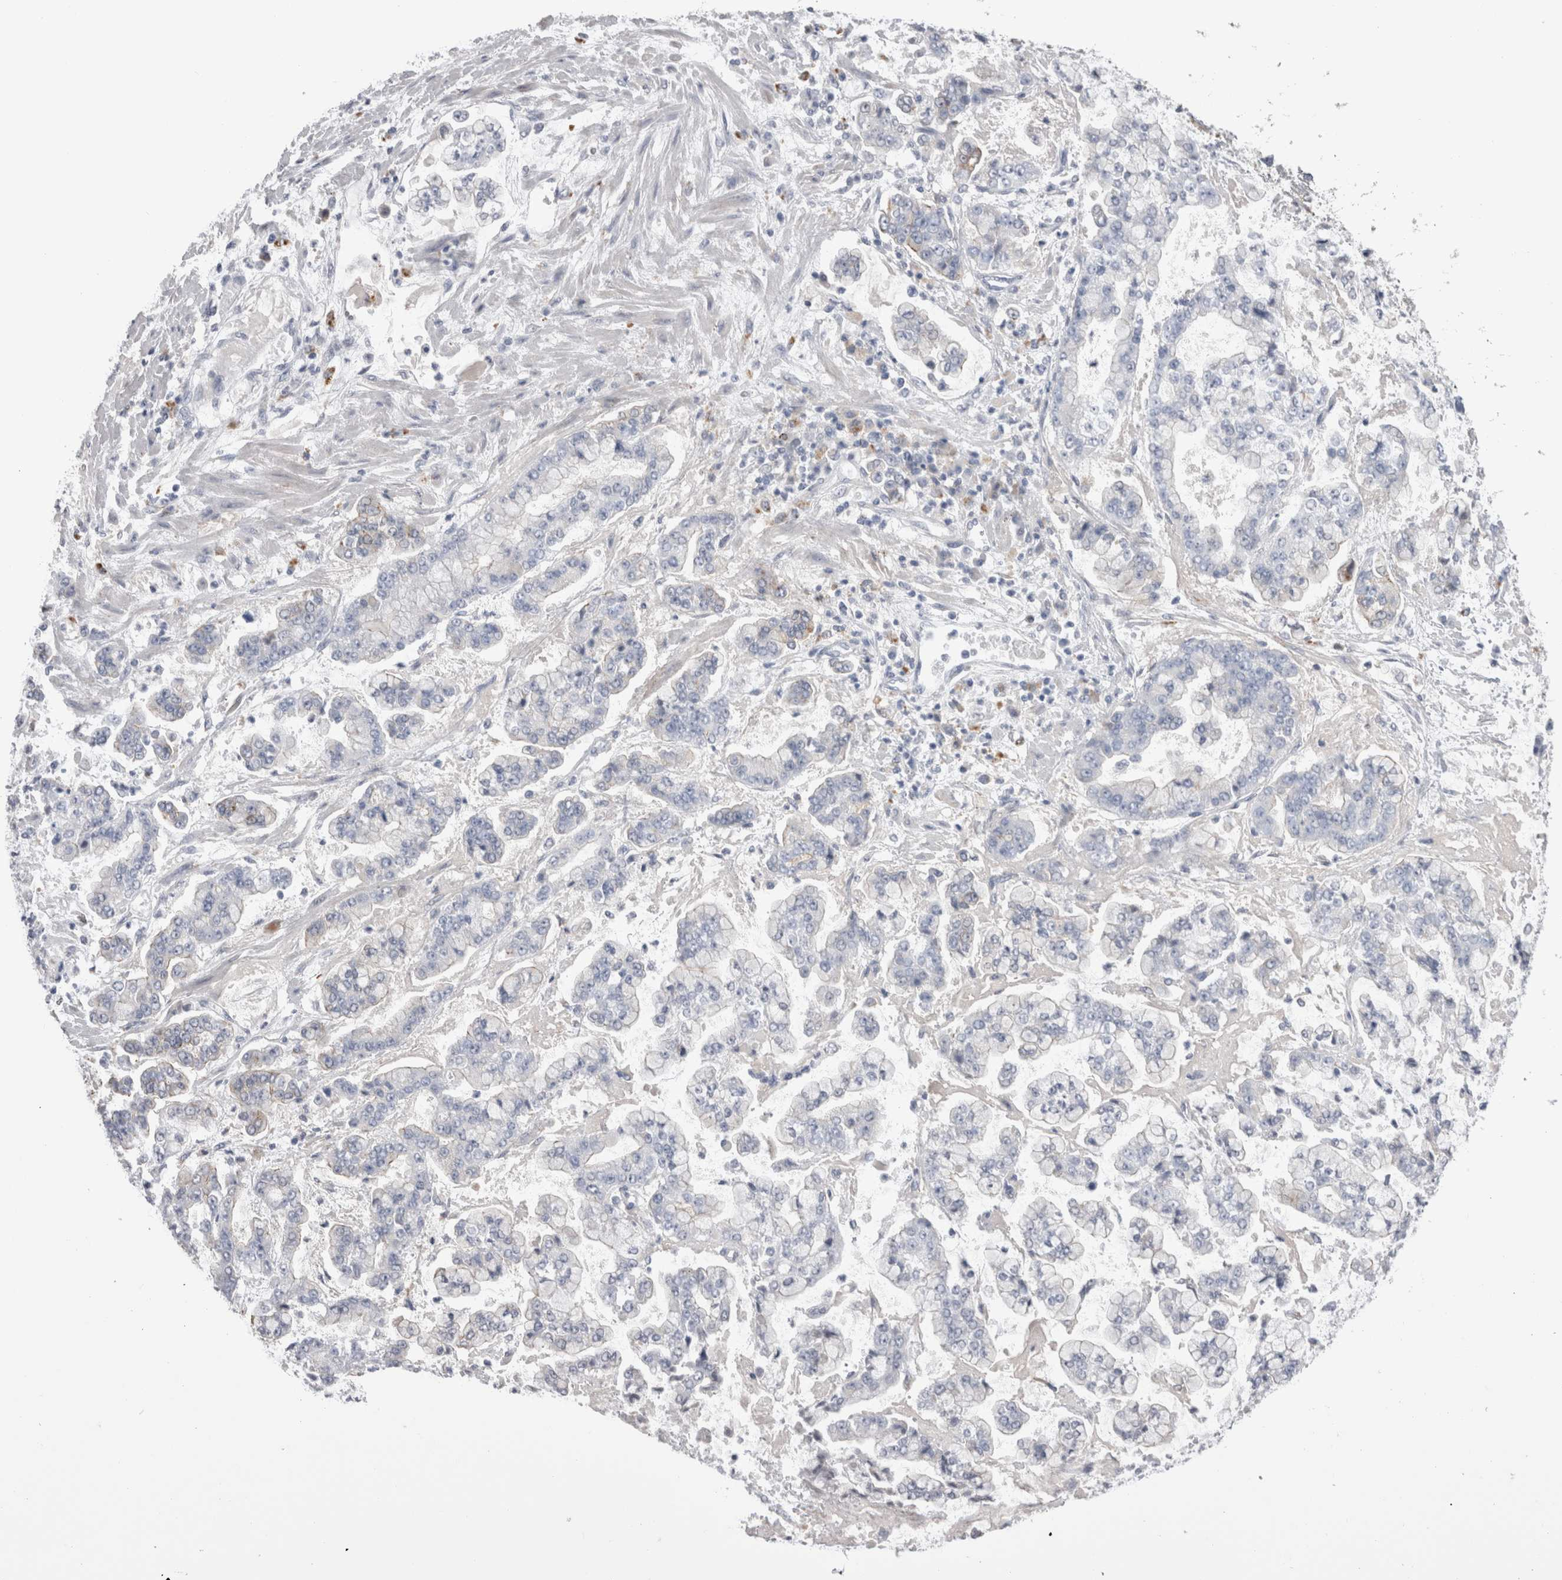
{"staining": {"intensity": "negative", "quantity": "none", "location": "none"}, "tissue": "stomach cancer", "cell_type": "Tumor cells", "image_type": "cancer", "snomed": [{"axis": "morphology", "description": "Adenocarcinoma, NOS"}, {"axis": "topography", "description": "Stomach"}], "caption": "Photomicrograph shows no protein positivity in tumor cells of stomach cancer tissue. (Brightfield microscopy of DAB immunohistochemistry at high magnification).", "gene": "EPDR1", "patient": {"sex": "male", "age": 76}}